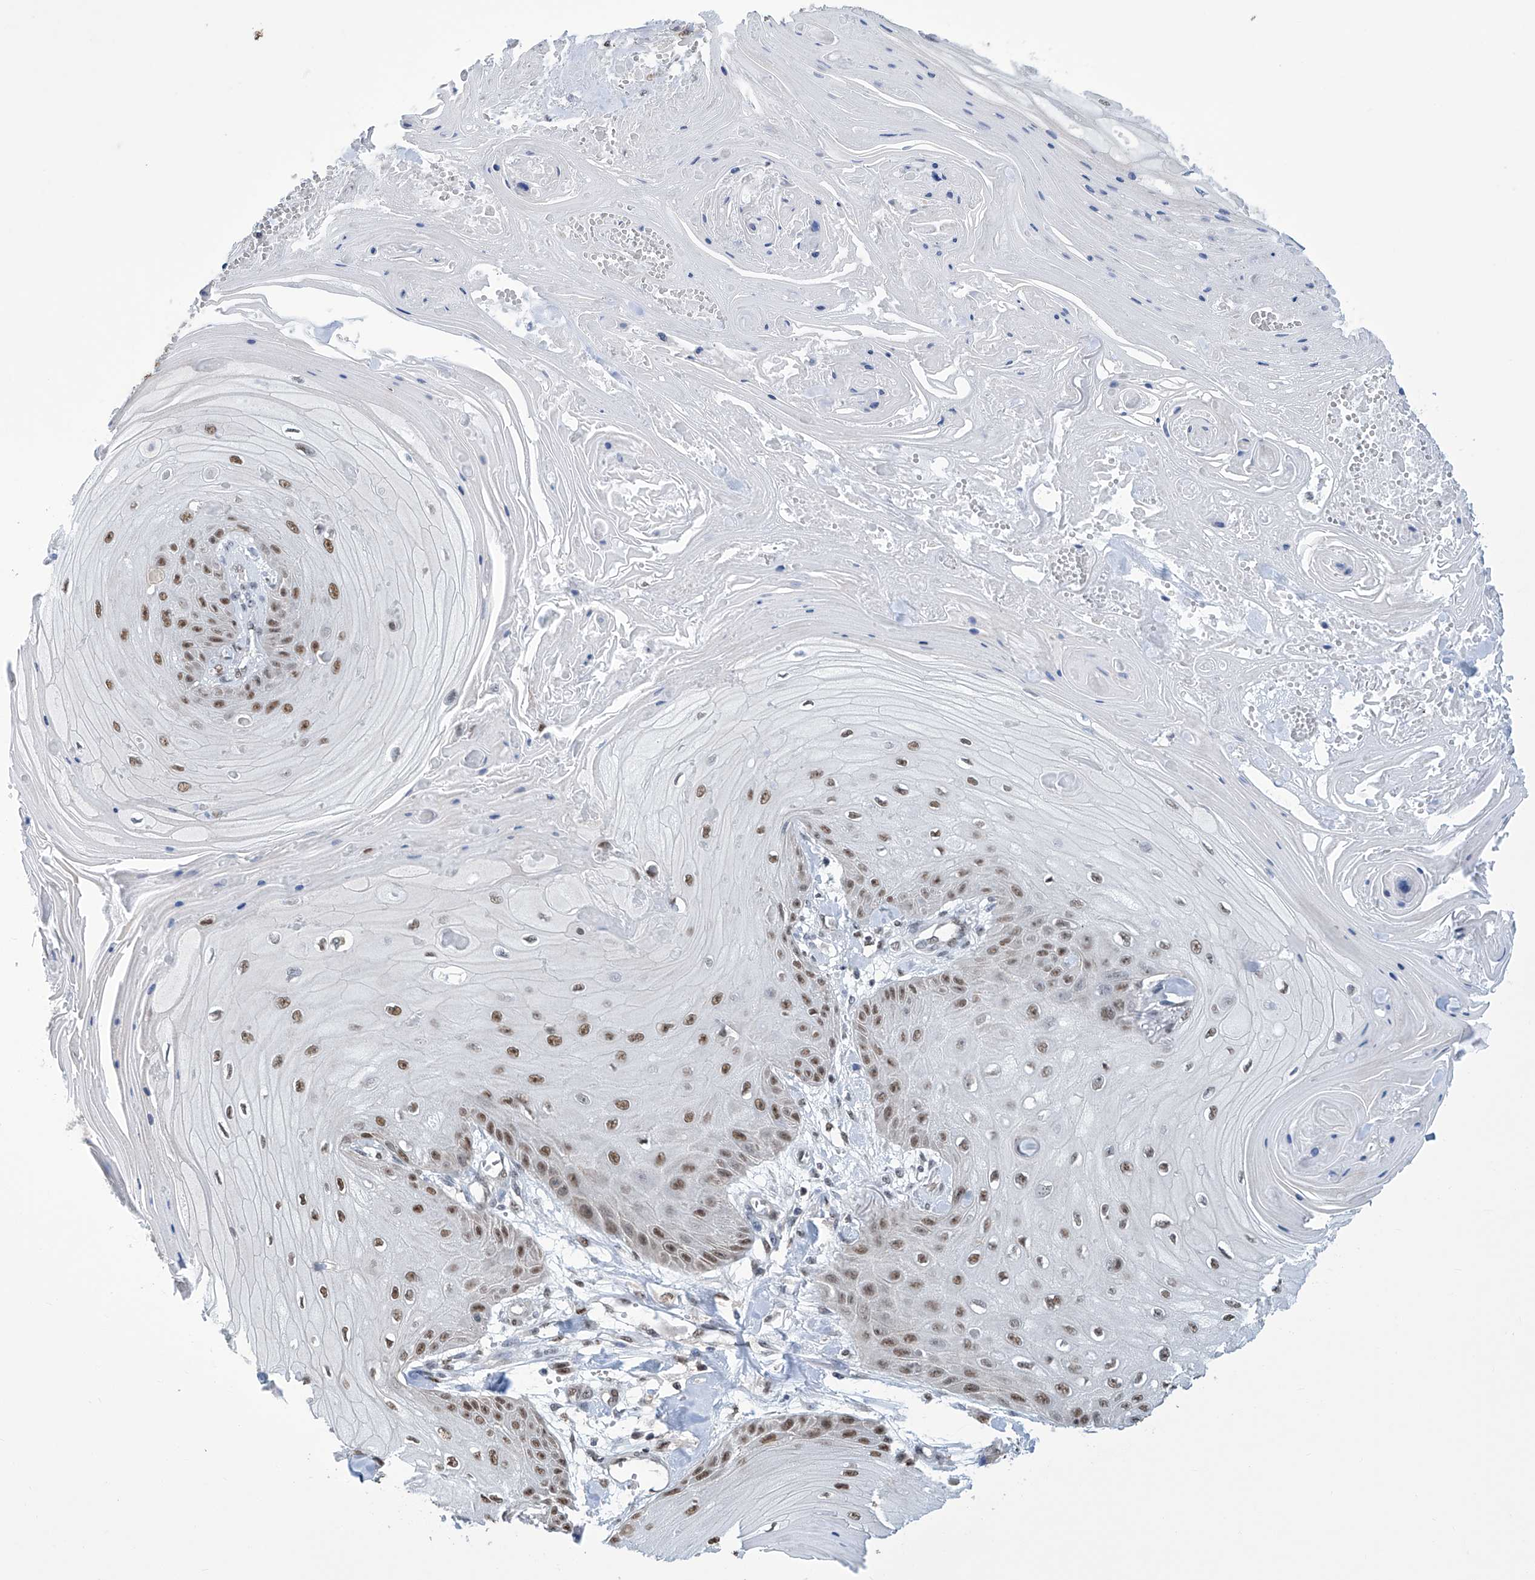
{"staining": {"intensity": "moderate", "quantity": ">75%", "location": "nuclear"}, "tissue": "skin cancer", "cell_type": "Tumor cells", "image_type": "cancer", "snomed": [{"axis": "morphology", "description": "Squamous cell carcinoma, NOS"}, {"axis": "topography", "description": "Skin"}], "caption": "Human skin squamous cell carcinoma stained with a brown dye reveals moderate nuclear positive expression in about >75% of tumor cells.", "gene": "SREBF2", "patient": {"sex": "male", "age": 74}}